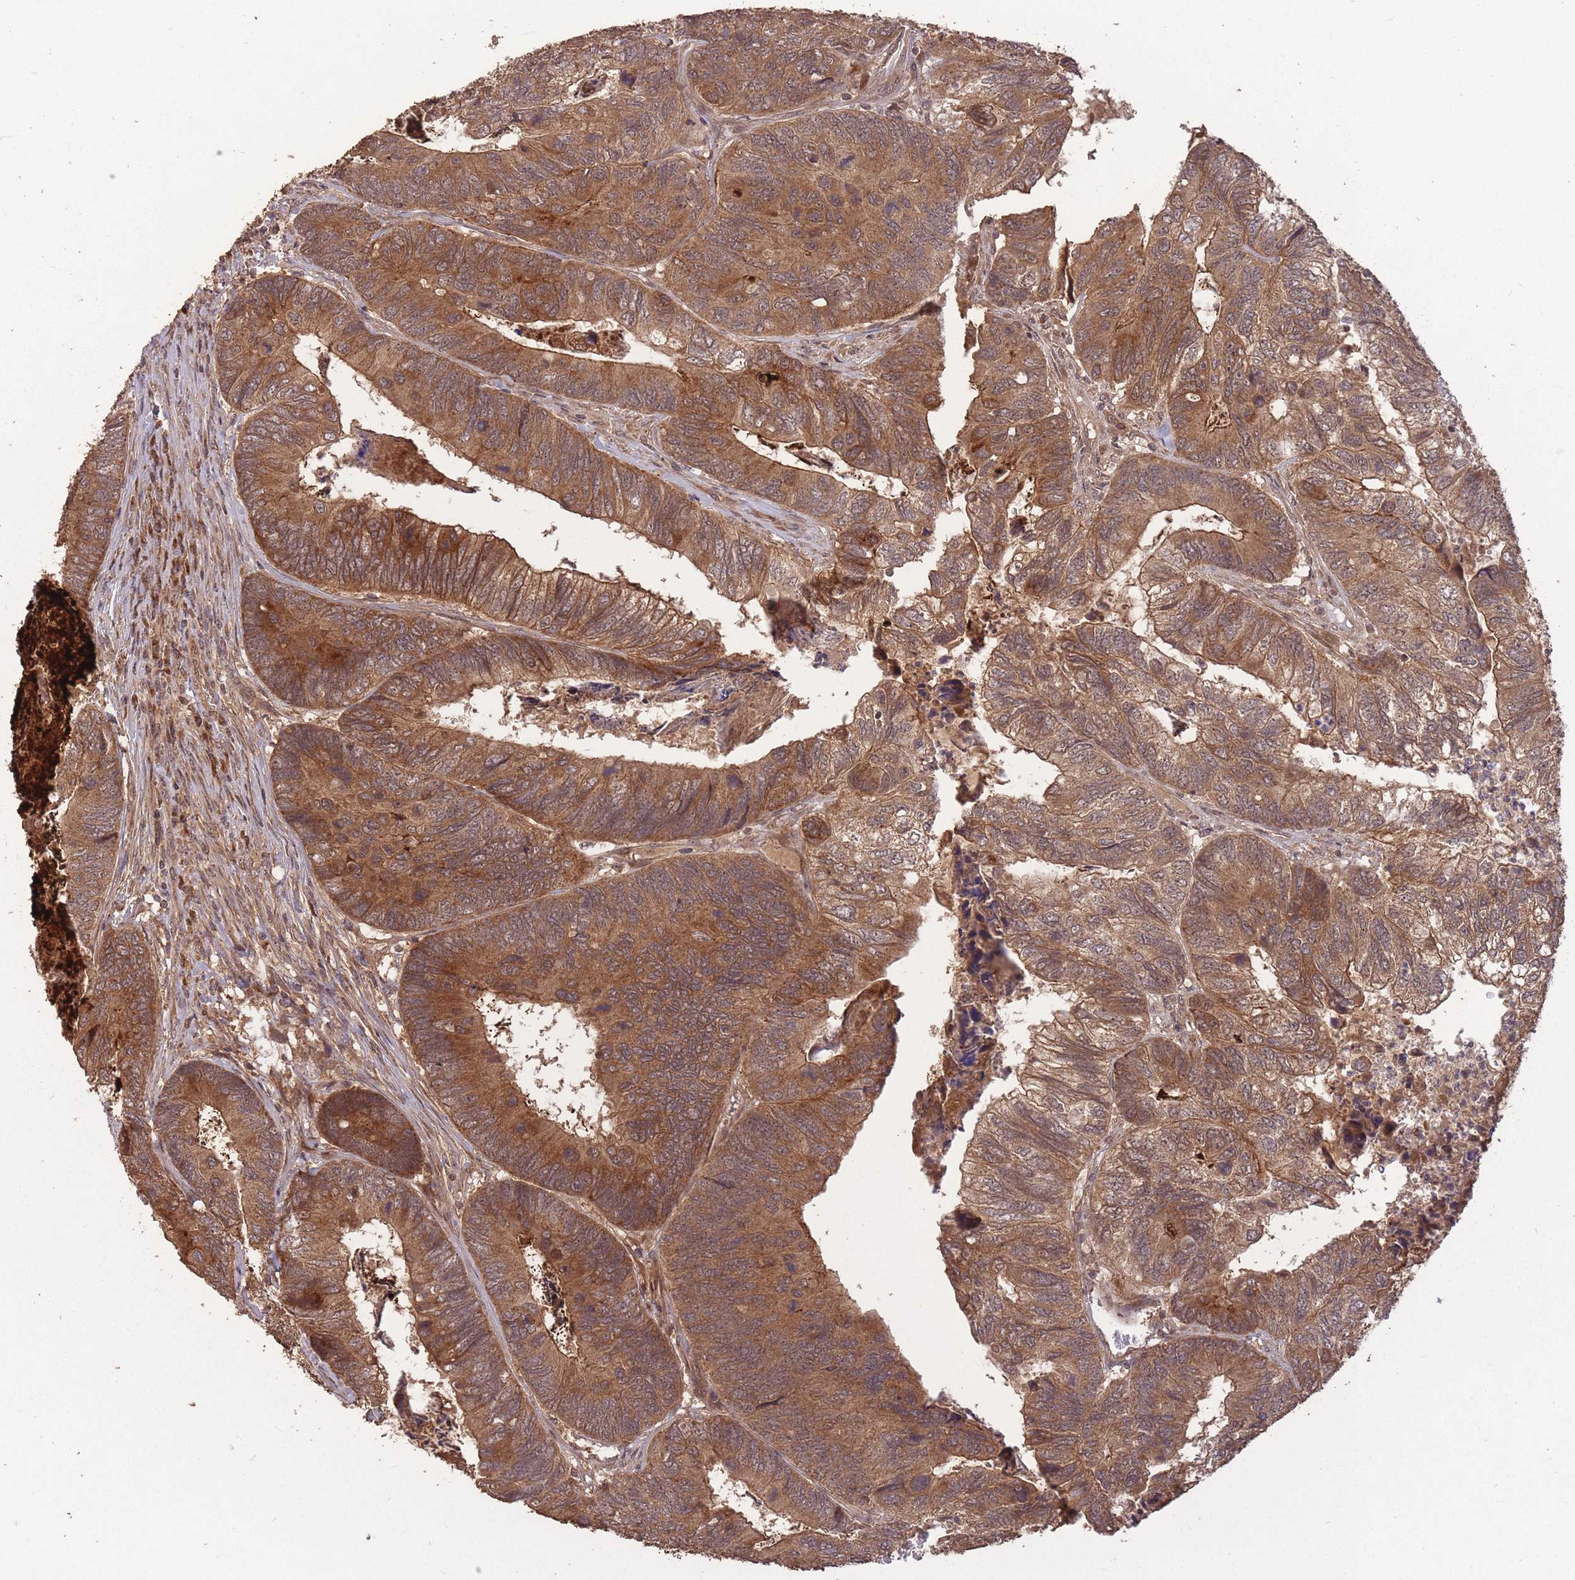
{"staining": {"intensity": "moderate", "quantity": ">75%", "location": "cytoplasmic/membranous"}, "tissue": "colorectal cancer", "cell_type": "Tumor cells", "image_type": "cancer", "snomed": [{"axis": "morphology", "description": "Adenocarcinoma, NOS"}, {"axis": "topography", "description": "Colon"}], "caption": "Colorectal adenocarcinoma stained for a protein exhibits moderate cytoplasmic/membranous positivity in tumor cells.", "gene": "ERBB3", "patient": {"sex": "female", "age": 67}}